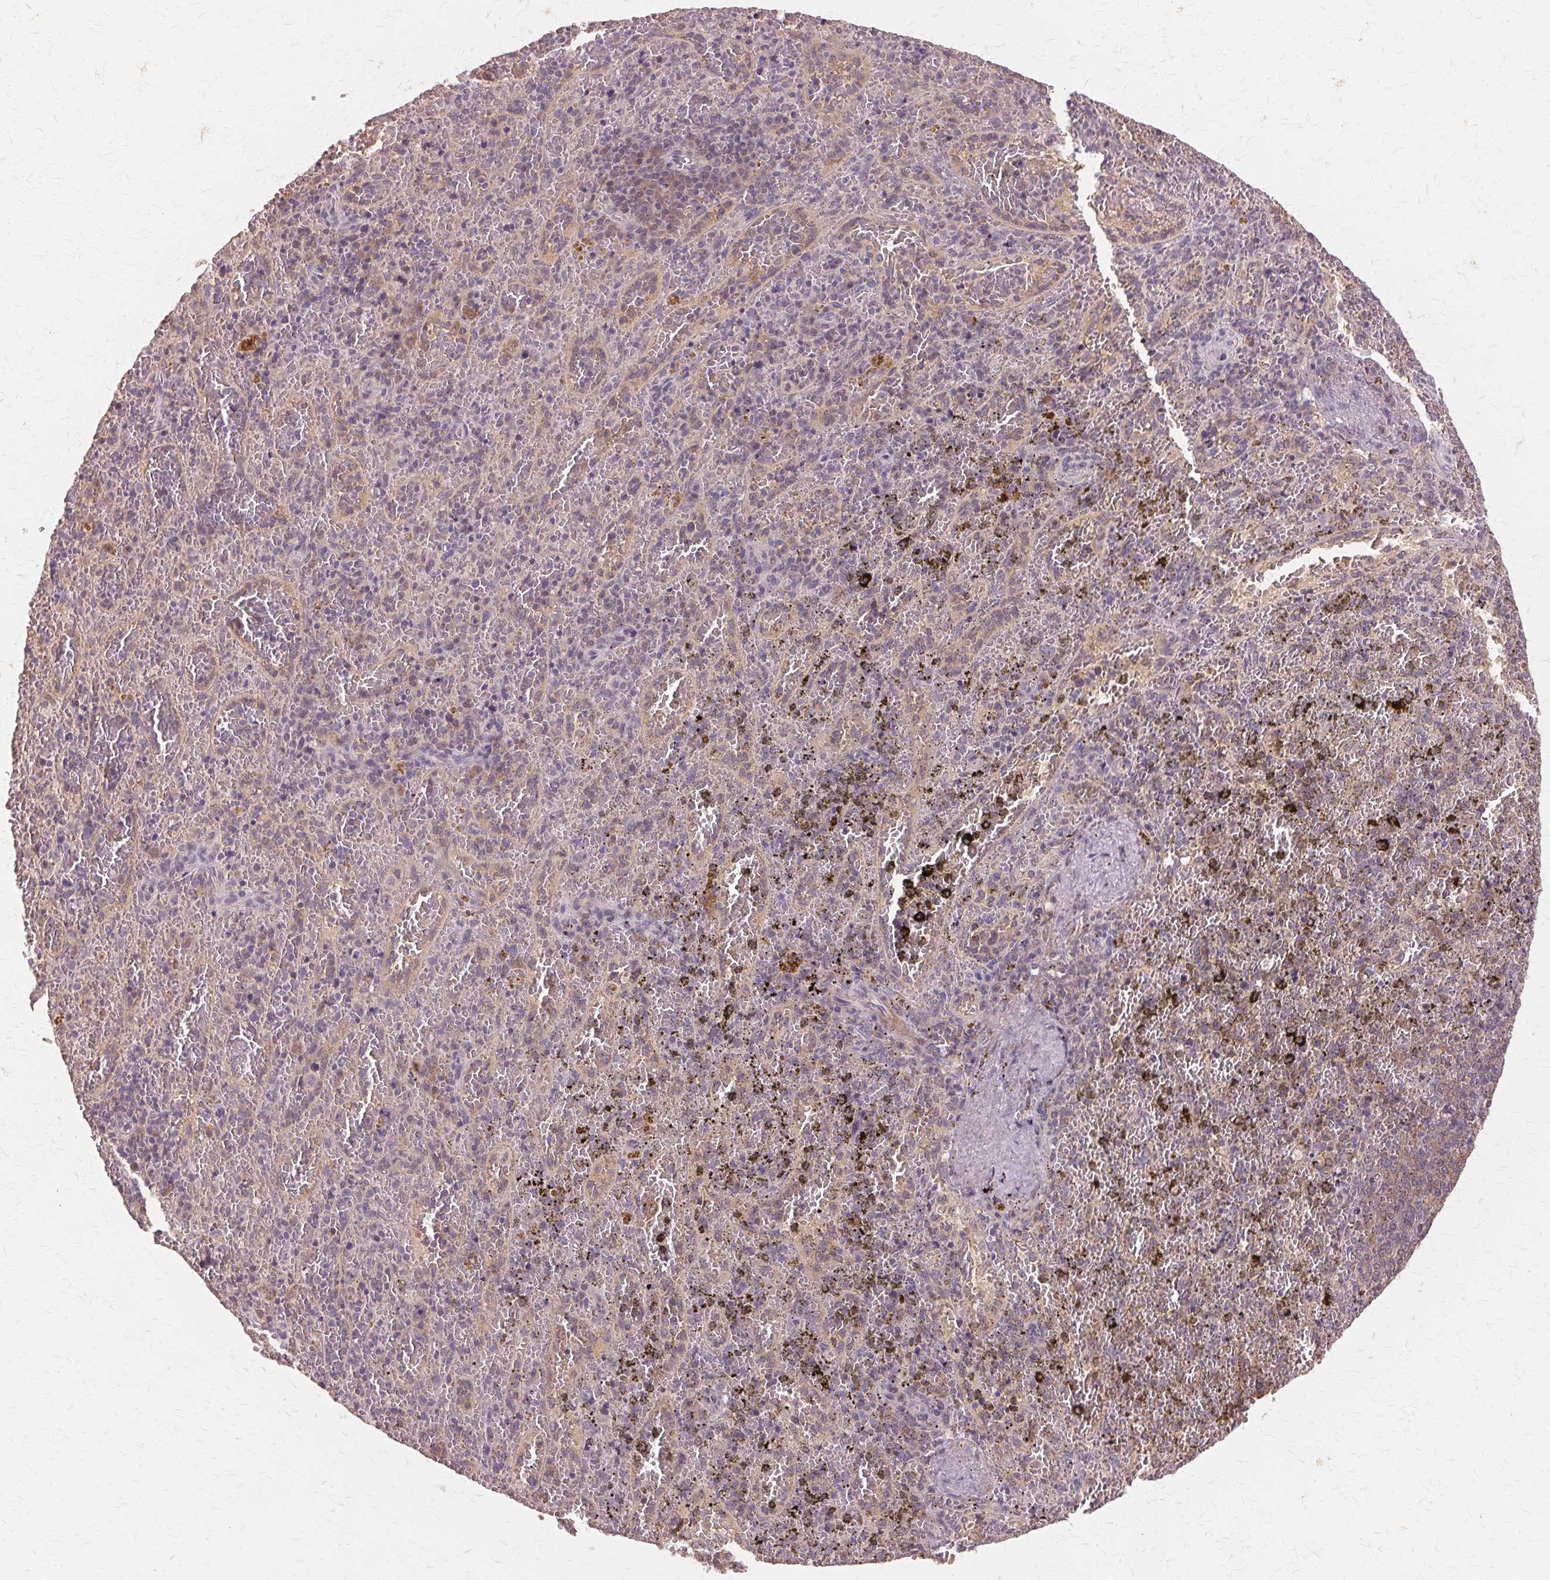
{"staining": {"intensity": "negative", "quantity": "none", "location": "none"}, "tissue": "spleen", "cell_type": "Cells in red pulp", "image_type": "normal", "snomed": [{"axis": "morphology", "description": "Normal tissue, NOS"}, {"axis": "topography", "description": "Spleen"}], "caption": "IHC micrograph of normal human spleen stained for a protein (brown), which exhibits no expression in cells in red pulp.", "gene": "PRMT5", "patient": {"sex": "female", "age": 50}}